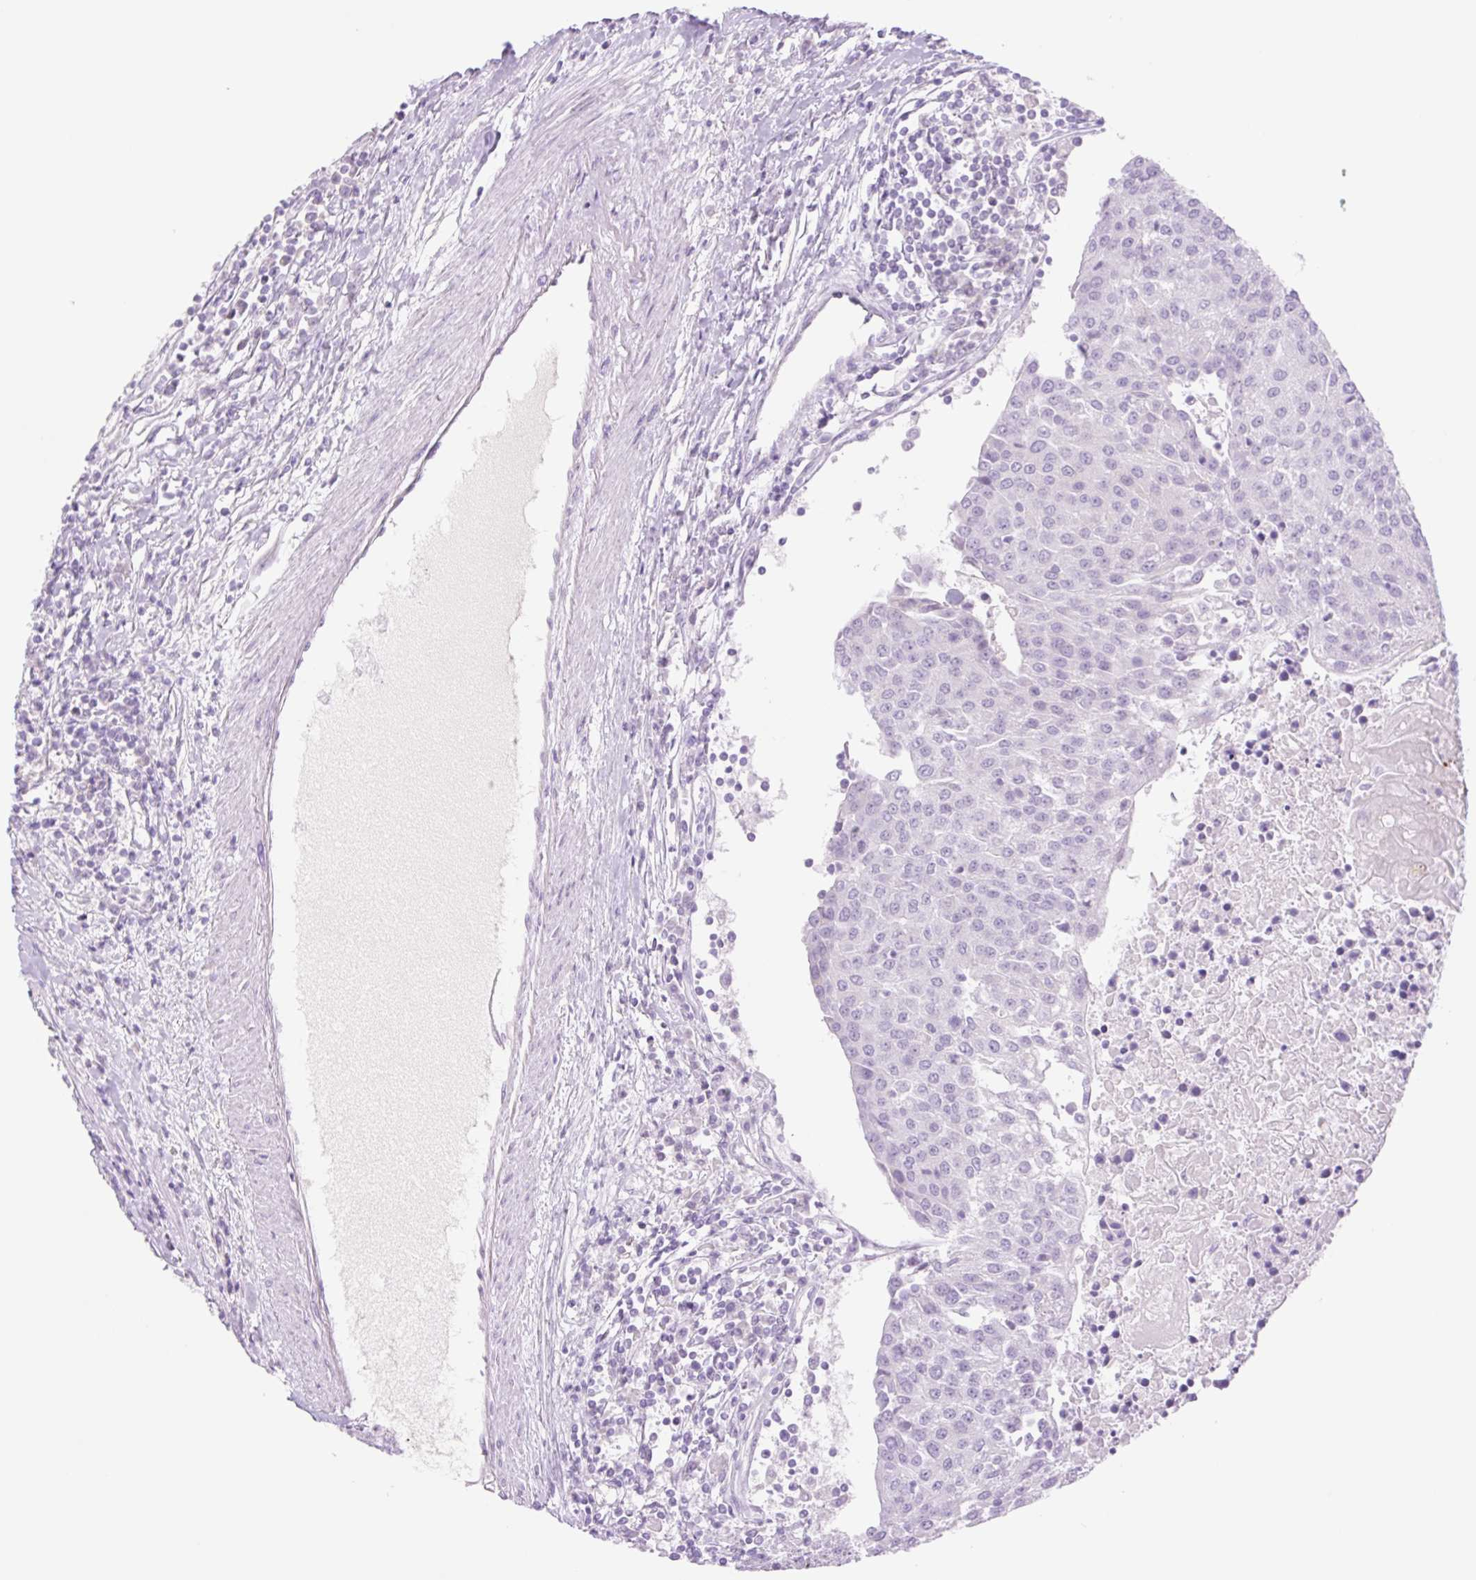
{"staining": {"intensity": "negative", "quantity": "none", "location": "none"}, "tissue": "urothelial cancer", "cell_type": "Tumor cells", "image_type": "cancer", "snomed": [{"axis": "morphology", "description": "Urothelial carcinoma, High grade"}, {"axis": "topography", "description": "Urinary bladder"}], "caption": "Immunohistochemistry (IHC) image of human urothelial cancer stained for a protein (brown), which demonstrates no staining in tumor cells.", "gene": "TBX15", "patient": {"sex": "female", "age": 85}}